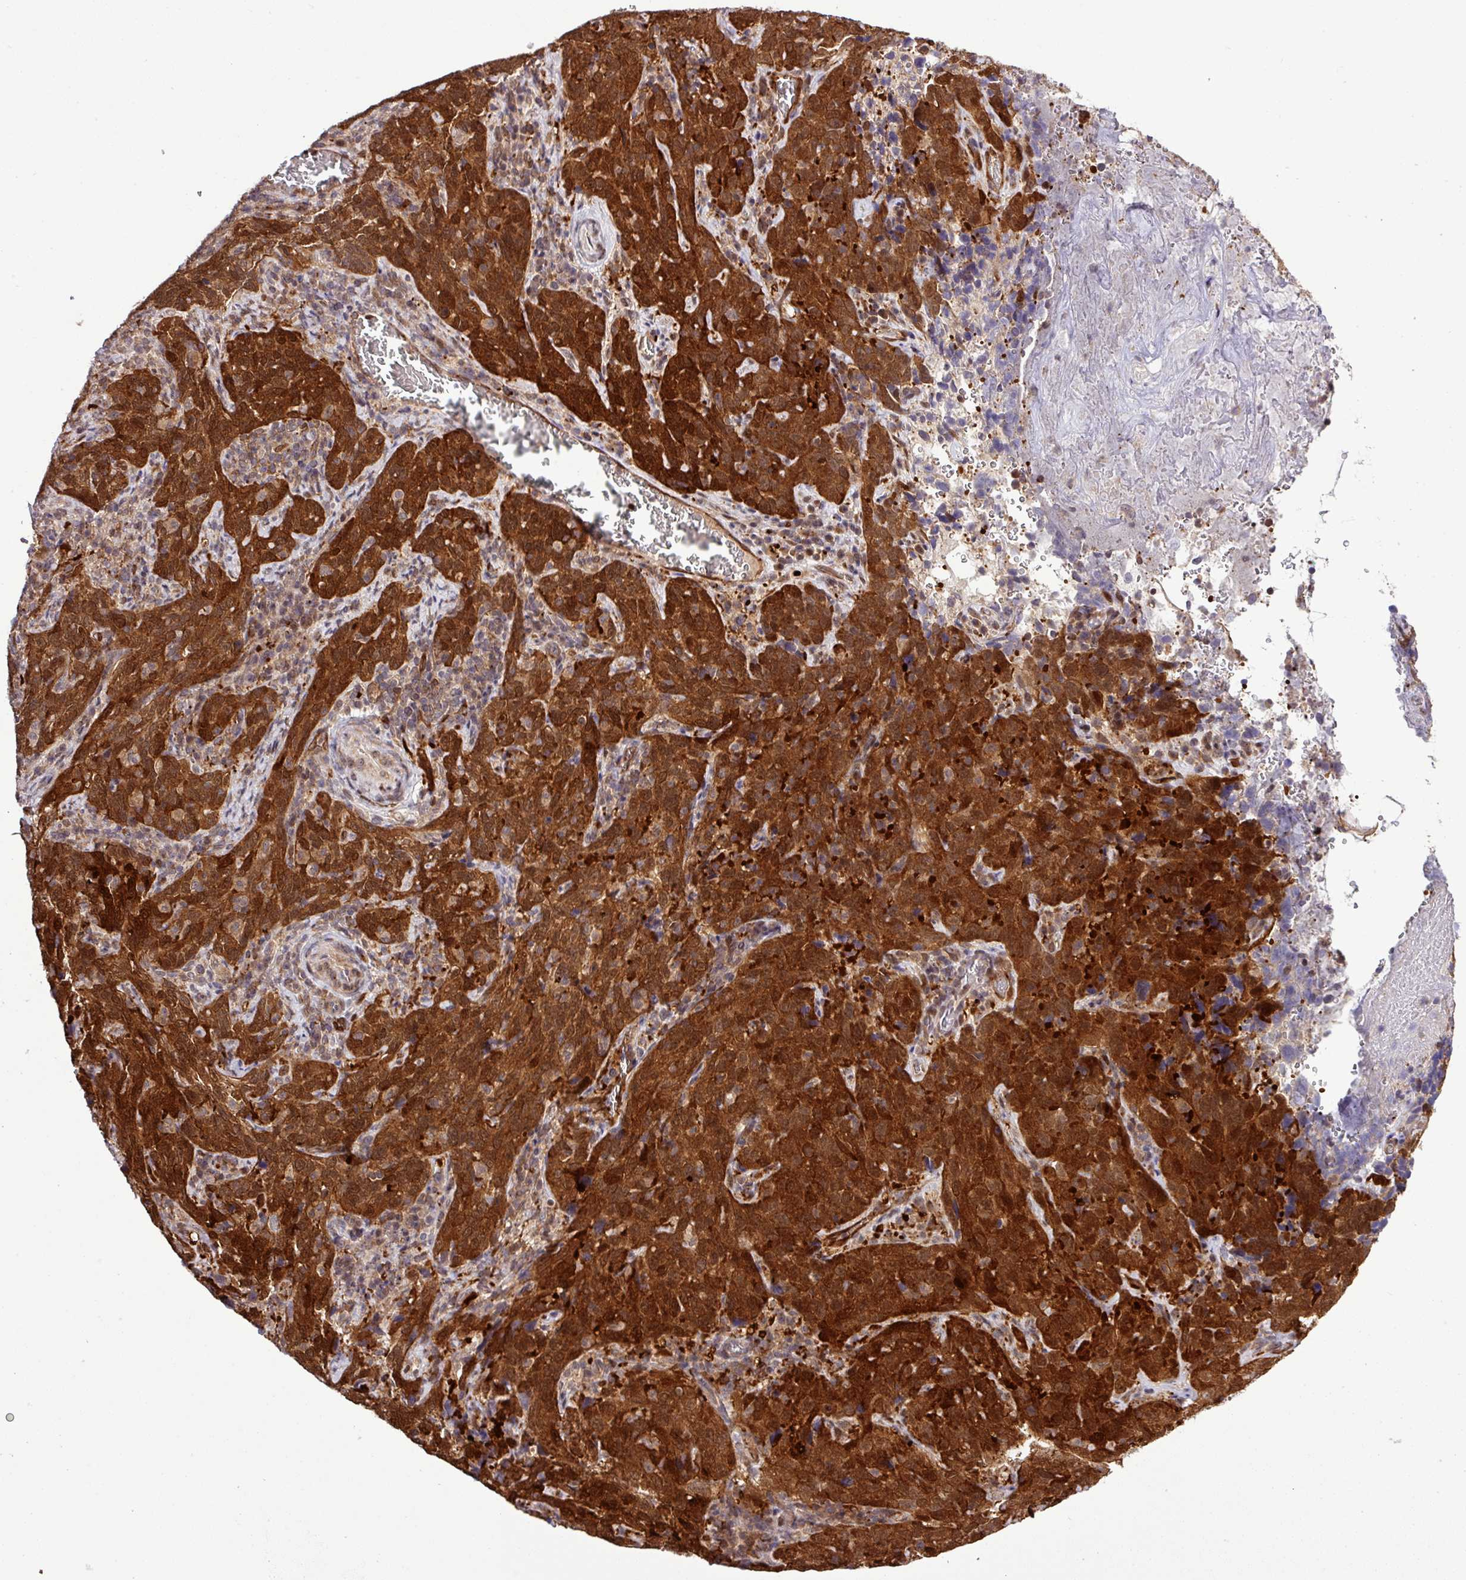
{"staining": {"intensity": "strong", "quantity": ">75%", "location": "cytoplasmic/membranous,nuclear"}, "tissue": "cervical cancer", "cell_type": "Tumor cells", "image_type": "cancer", "snomed": [{"axis": "morphology", "description": "Squamous cell carcinoma, NOS"}, {"axis": "topography", "description": "Cervix"}], "caption": "Immunohistochemistry (IHC) of human squamous cell carcinoma (cervical) demonstrates high levels of strong cytoplasmic/membranous and nuclear positivity in approximately >75% of tumor cells.", "gene": "CARHSP1", "patient": {"sex": "female", "age": 51}}